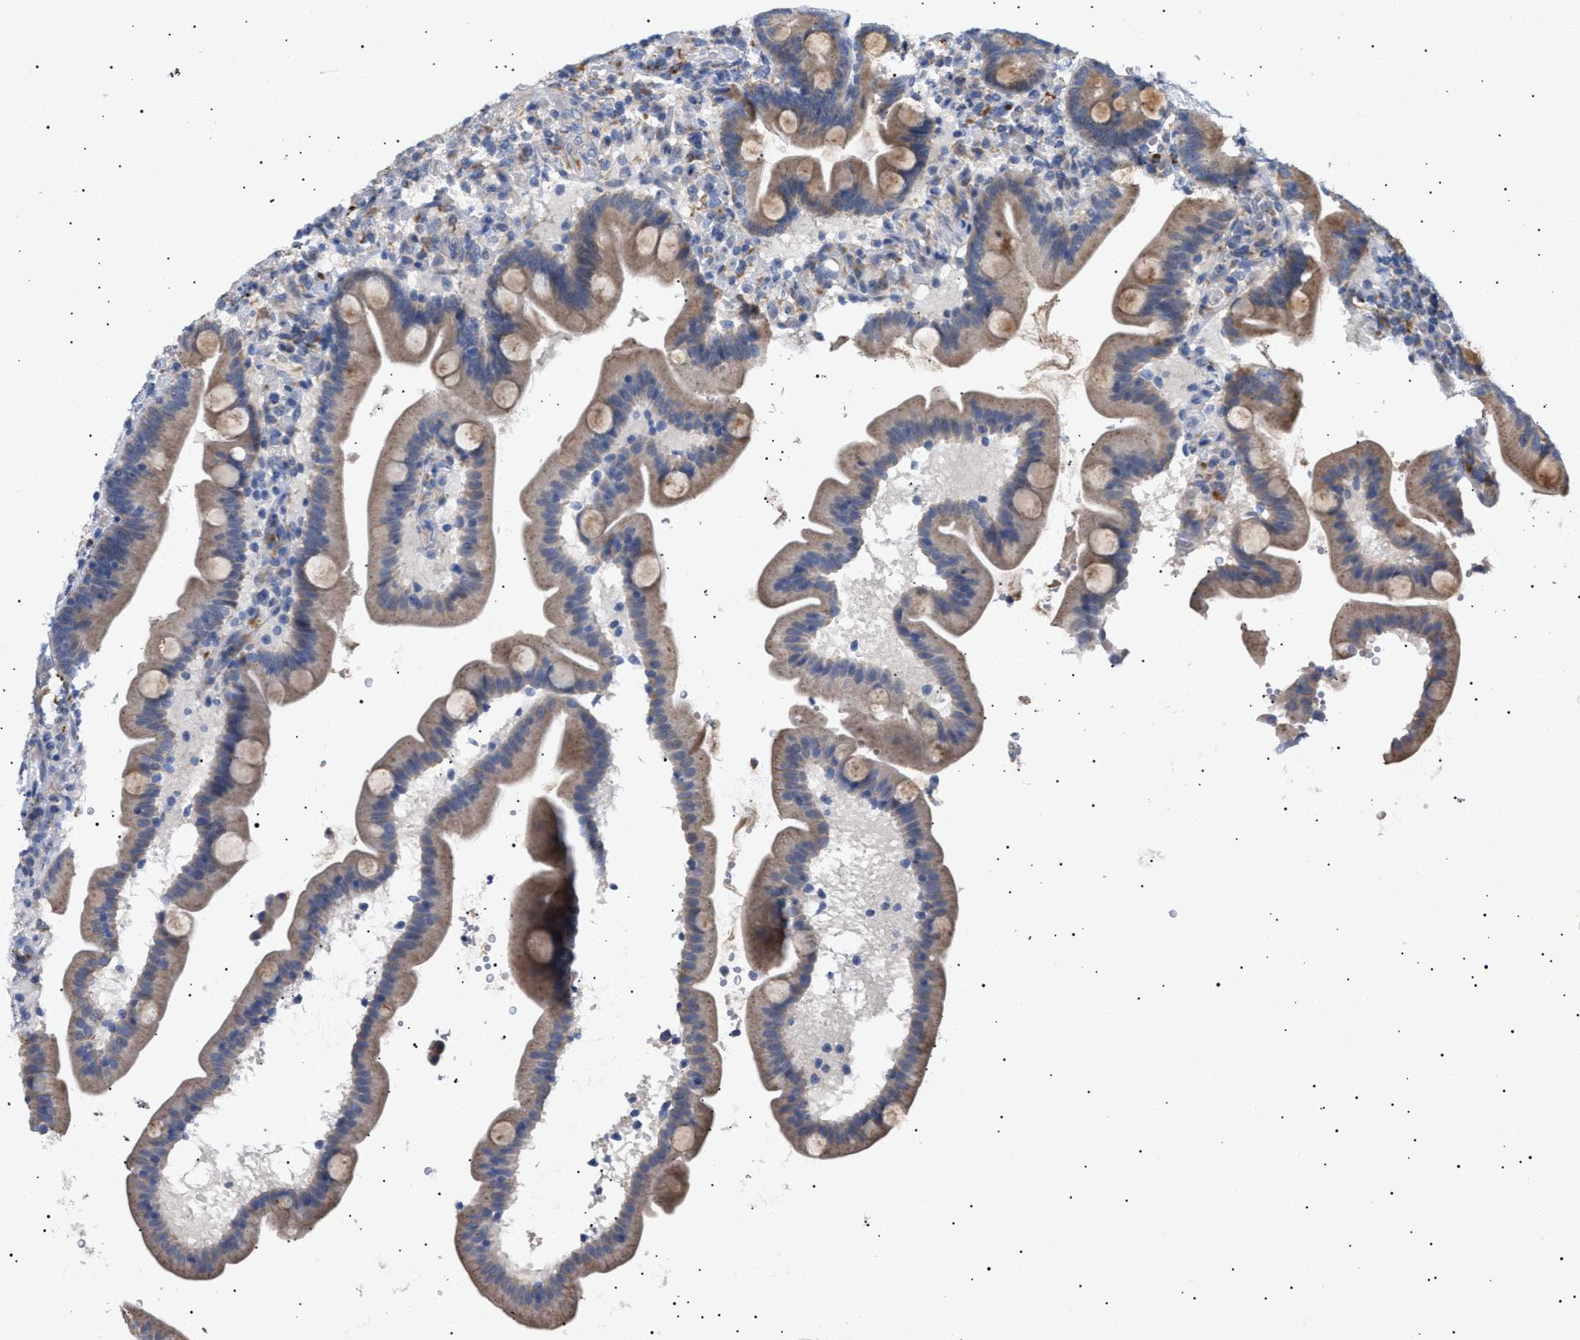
{"staining": {"intensity": "weak", "quantity": "25%-75%", "location": "cytoplasmic/membranous"}, "tissue": "duodenum", "cell_type": "Glandular cells", "image_type": "normal", "snomed": [{"axis": "morphology", "description": "Normal tissue, NOS"}, {"axis": "topography", "description": "Duodenum"}], "caption": "An IHC micrograph of normal tissue is shown. Protein staining in brown shows weak cytoplasmic/membranous positivity in duodenum within glandular cells.", "gene": "SIRT5", "patient": {"sex": "male", "age": 54}}